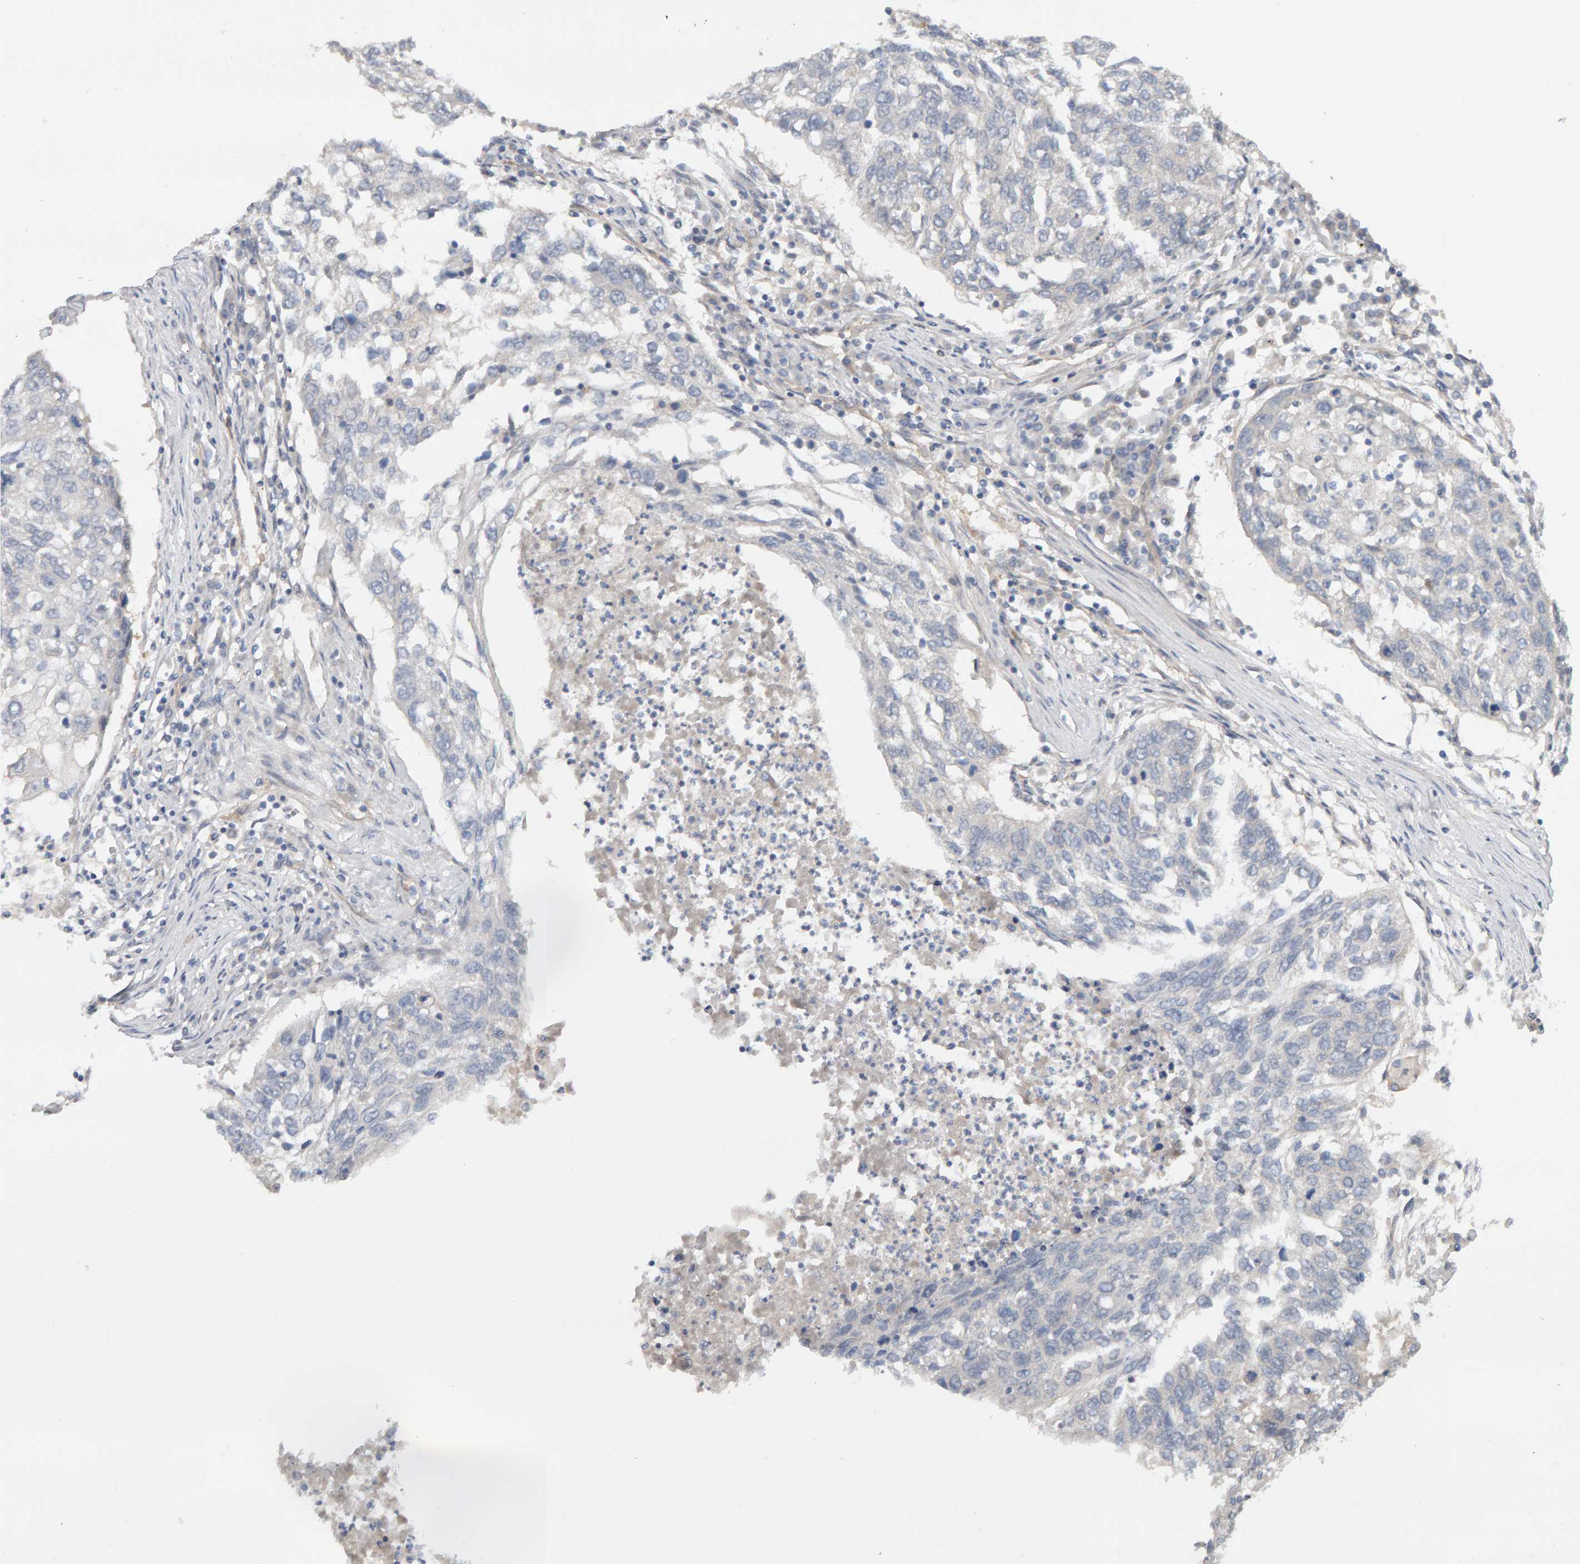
{"staining": {"intensity": "negative", "quantity": "none", "location": "none"}, "tissue": "lung cancer", "cell_type": "Tumor cells", "image_type": "cancer", "snomed": [{"axis": "morphology", "description": "Squamous cell carcinoma, NOS"}, {"axis": "topography", "description": "Lung"}], "caption": "This is an IHC image of human lung squamous cell carcinoma. There is no positivity in tumor cells.", "gene": "PPP1R16A", "patient": {"sex": "female", "age": 63}}